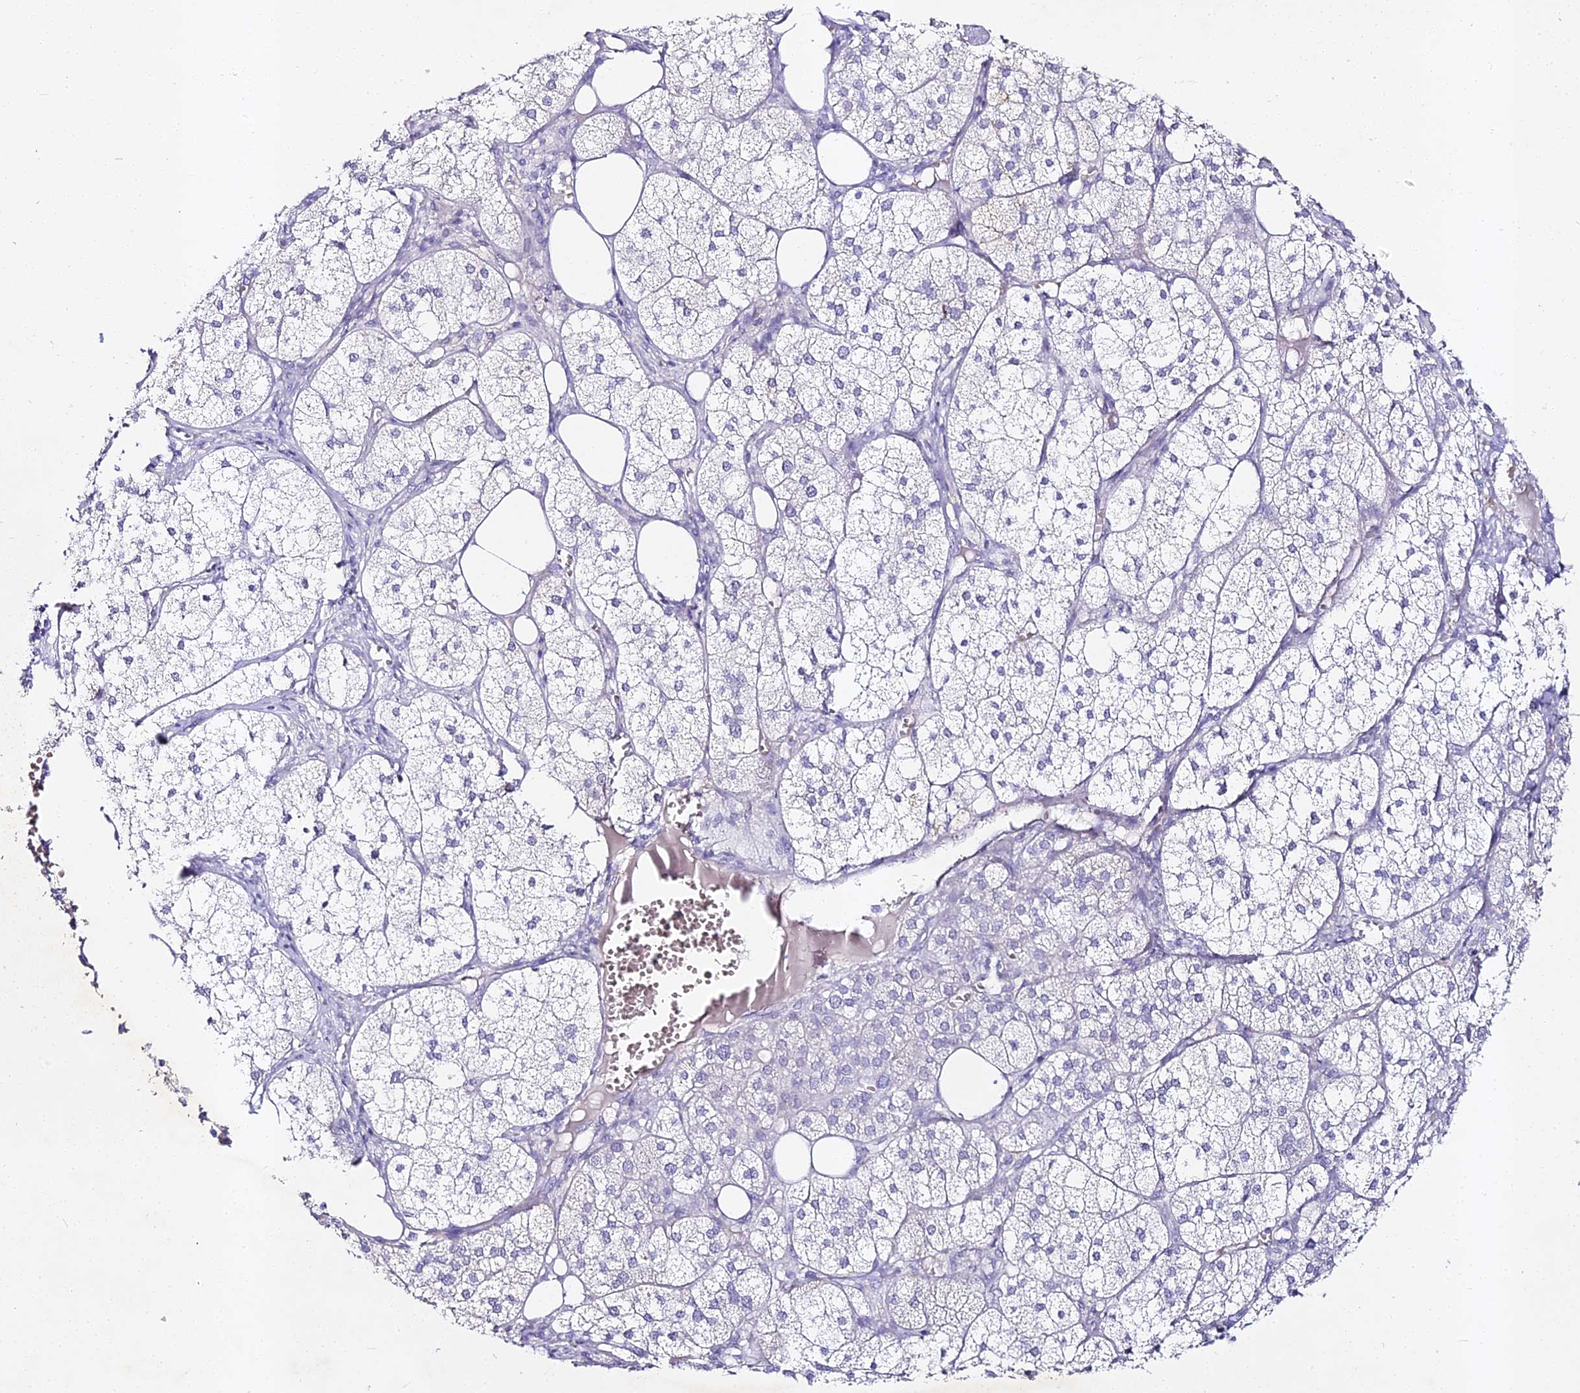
{"staining": {"intensity": "weak", "quantity": "<25%", "location": "cytoplasmic/membranous"}, "tissue": "adrenal gland", "cell_type": "Glandular cells", "image_type": "normal", "snomed": [{"axis": "morphology", "description": "Normal tissue, NOS"}, {"axis": "topography", "description": "Adrenal gland"}], "caption": "This photomicrograph is of unremarkable adrenal gland stained with IHC to label a protein in brown with the nuclei are counter-stained blue. There is no expression in glandular cells. (Brightfield microscopy of DAB (3,3'-diaminobenzidine) immunohistochemistry at high magnification).", "gene": "ALPG", "patient": {"sex": "female", "age": 61}}